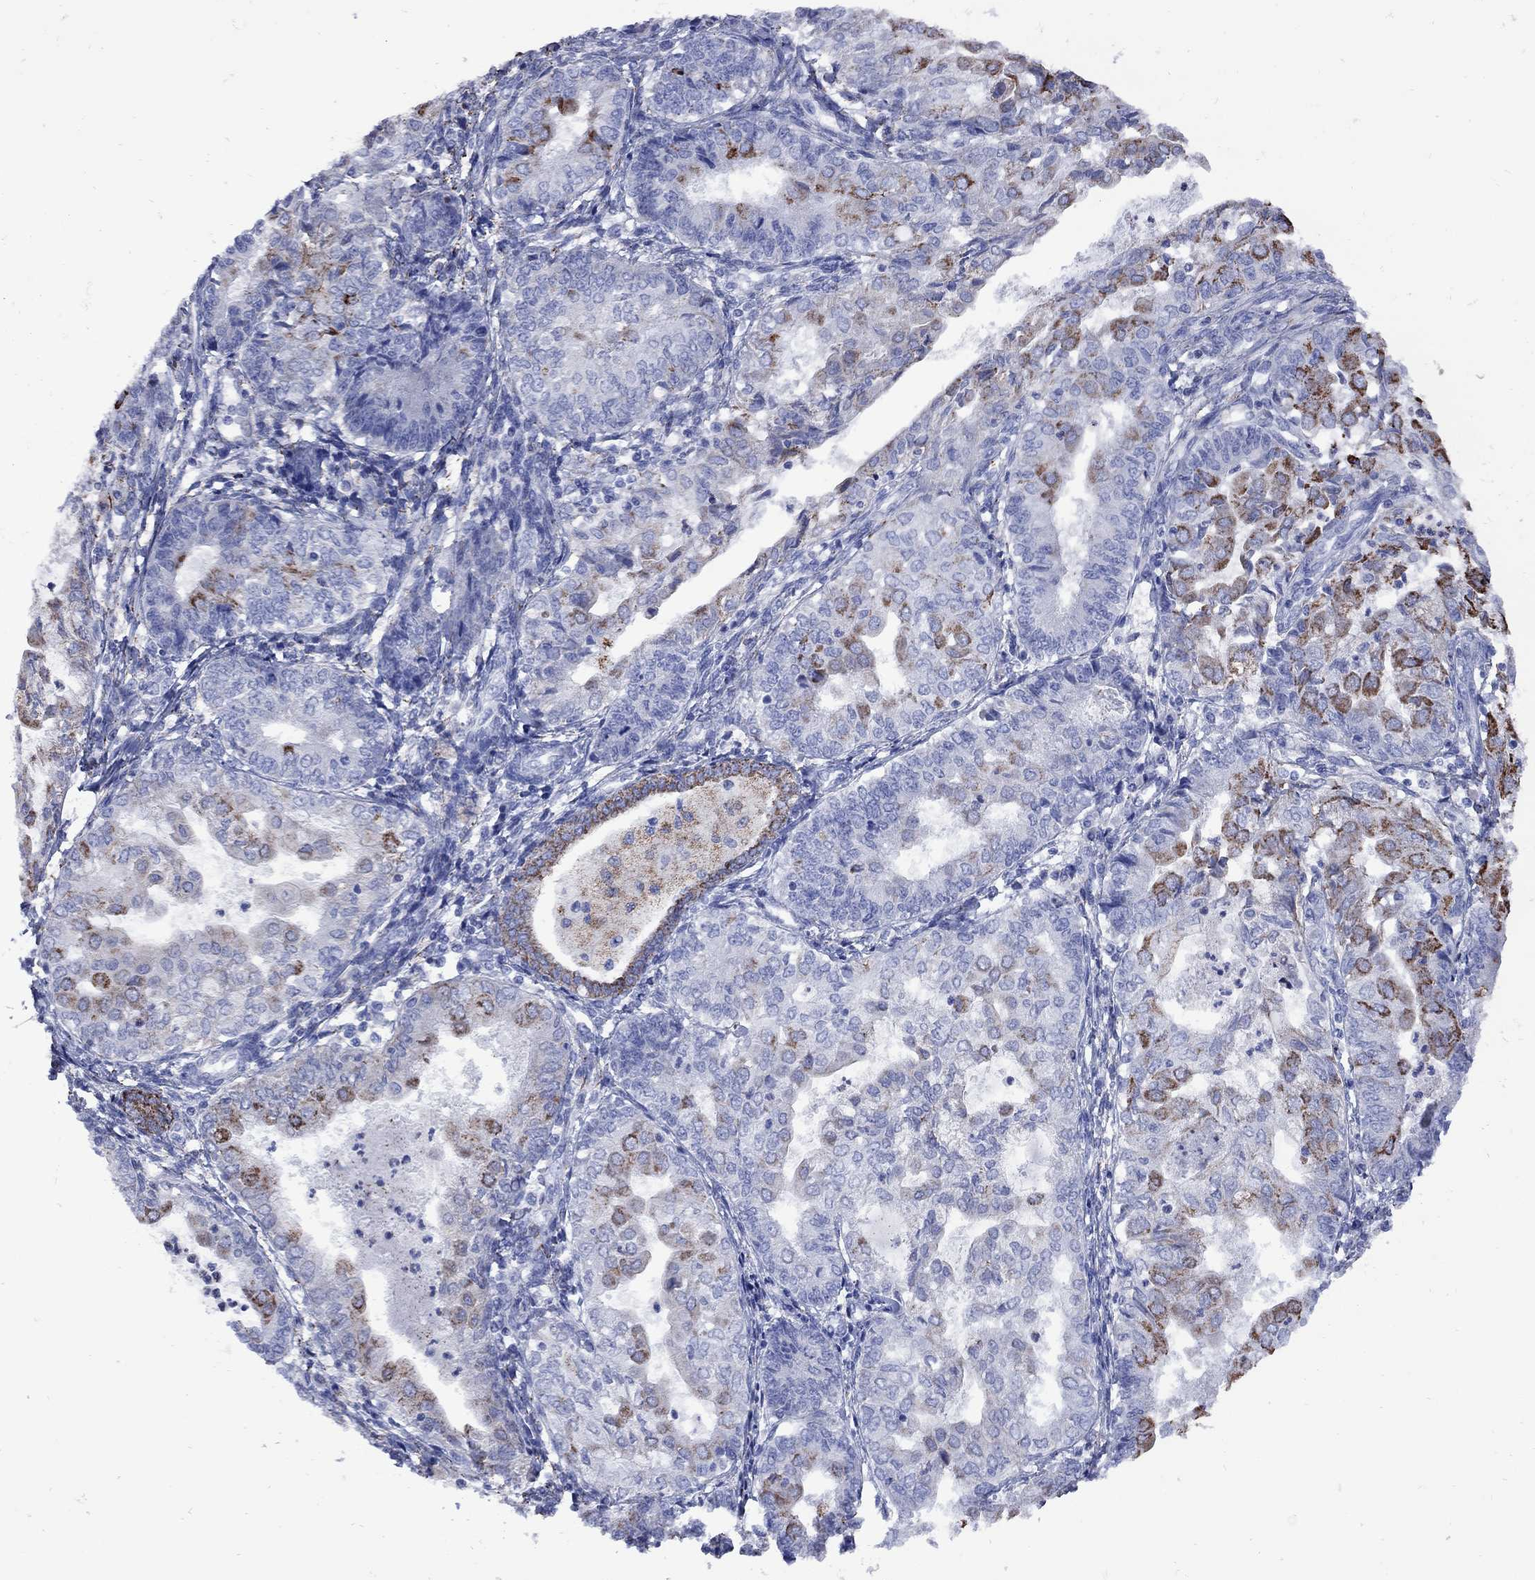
{"staining": {"intensity": "strong", "quantity": "<25%", "location": "cytoplasmic/membranous"}, "tissue": "endometrial cancer", "cell_type": "Tumor cells", "image_type": "cancer", "snomed": [{"axis": "morphology", "description": "Adenocarcinoma, NOS"}, {"axis": "topography", "description": "Endometrium"}], "caption": "The micrograph shows a brown stain indicating the presence of a protein in the cytoplasmic/membranous of tumor cells in adenocarcinoma (endometrial).", "gene": "SESTD1", "patient": {"sex": "female", "age": 68}}